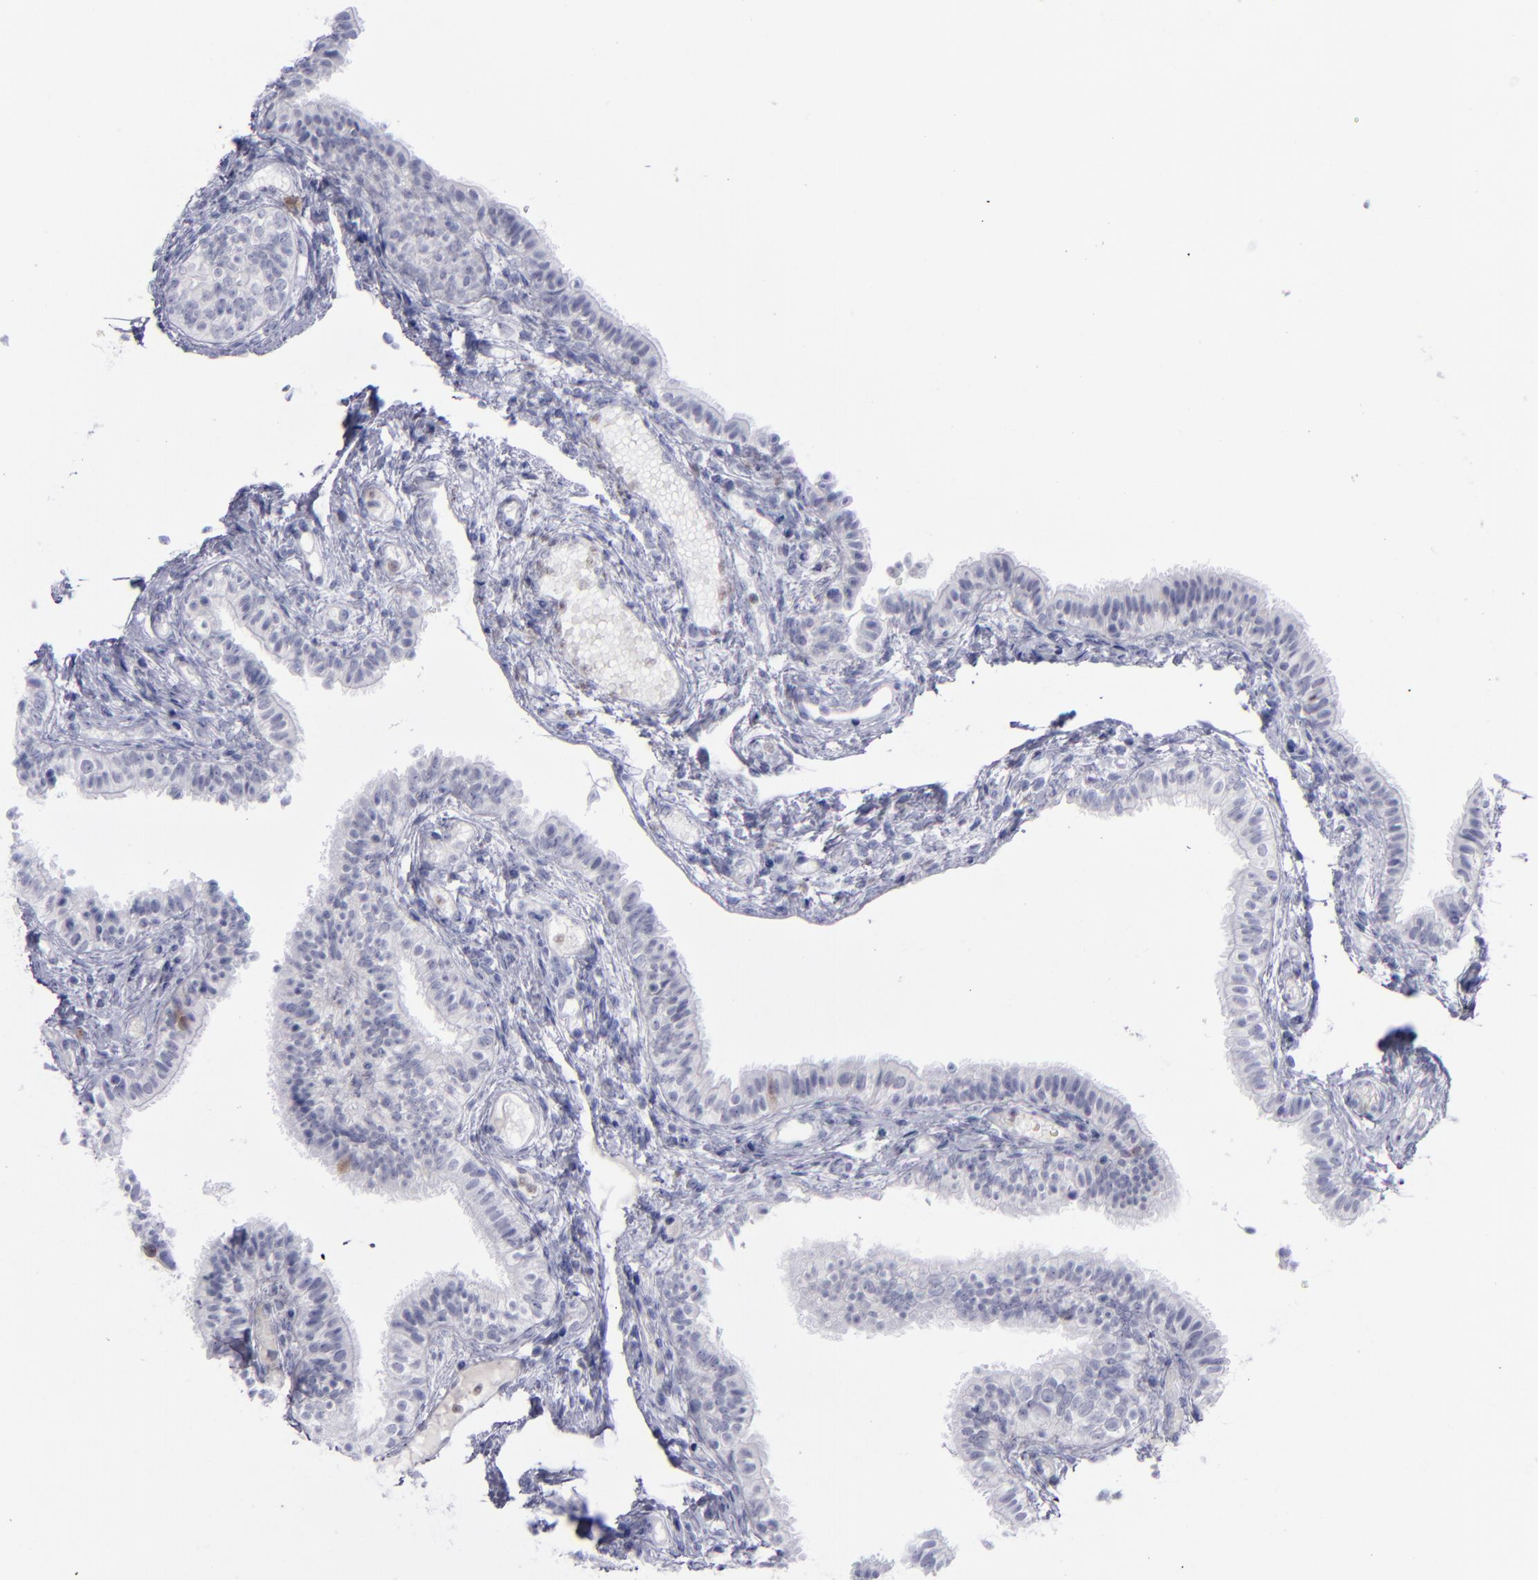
{"staining": {"intensity": "negative", "quantity": "none", "location": "none"}, "tissue": "fallopian tube", "cell_type": "Glandular cells", "image_type": "normal", "snomed": [{"axis": "morphology", "description": "Normal tissue, NOS"}, {"axis": "morphology", "description": "Dermoid, NOS"}, {"axis": "topography", "description": "Fallopian tube"}], "caption": "High magnification brightfield microscopy of unremarkable fallopian tube stained with DAB (3,3'-diaminobenzidine) (brown) and counterstained with hematoxylin (blue): glandular cells show no significant staining. The staining is performed using DAB (3,3'-diaminobenzidine) brown chromogen with nuclei counter-stained in using hematoxylin.", "gene": "AURKA", "patient": {"sex": "female", "age": 33}}